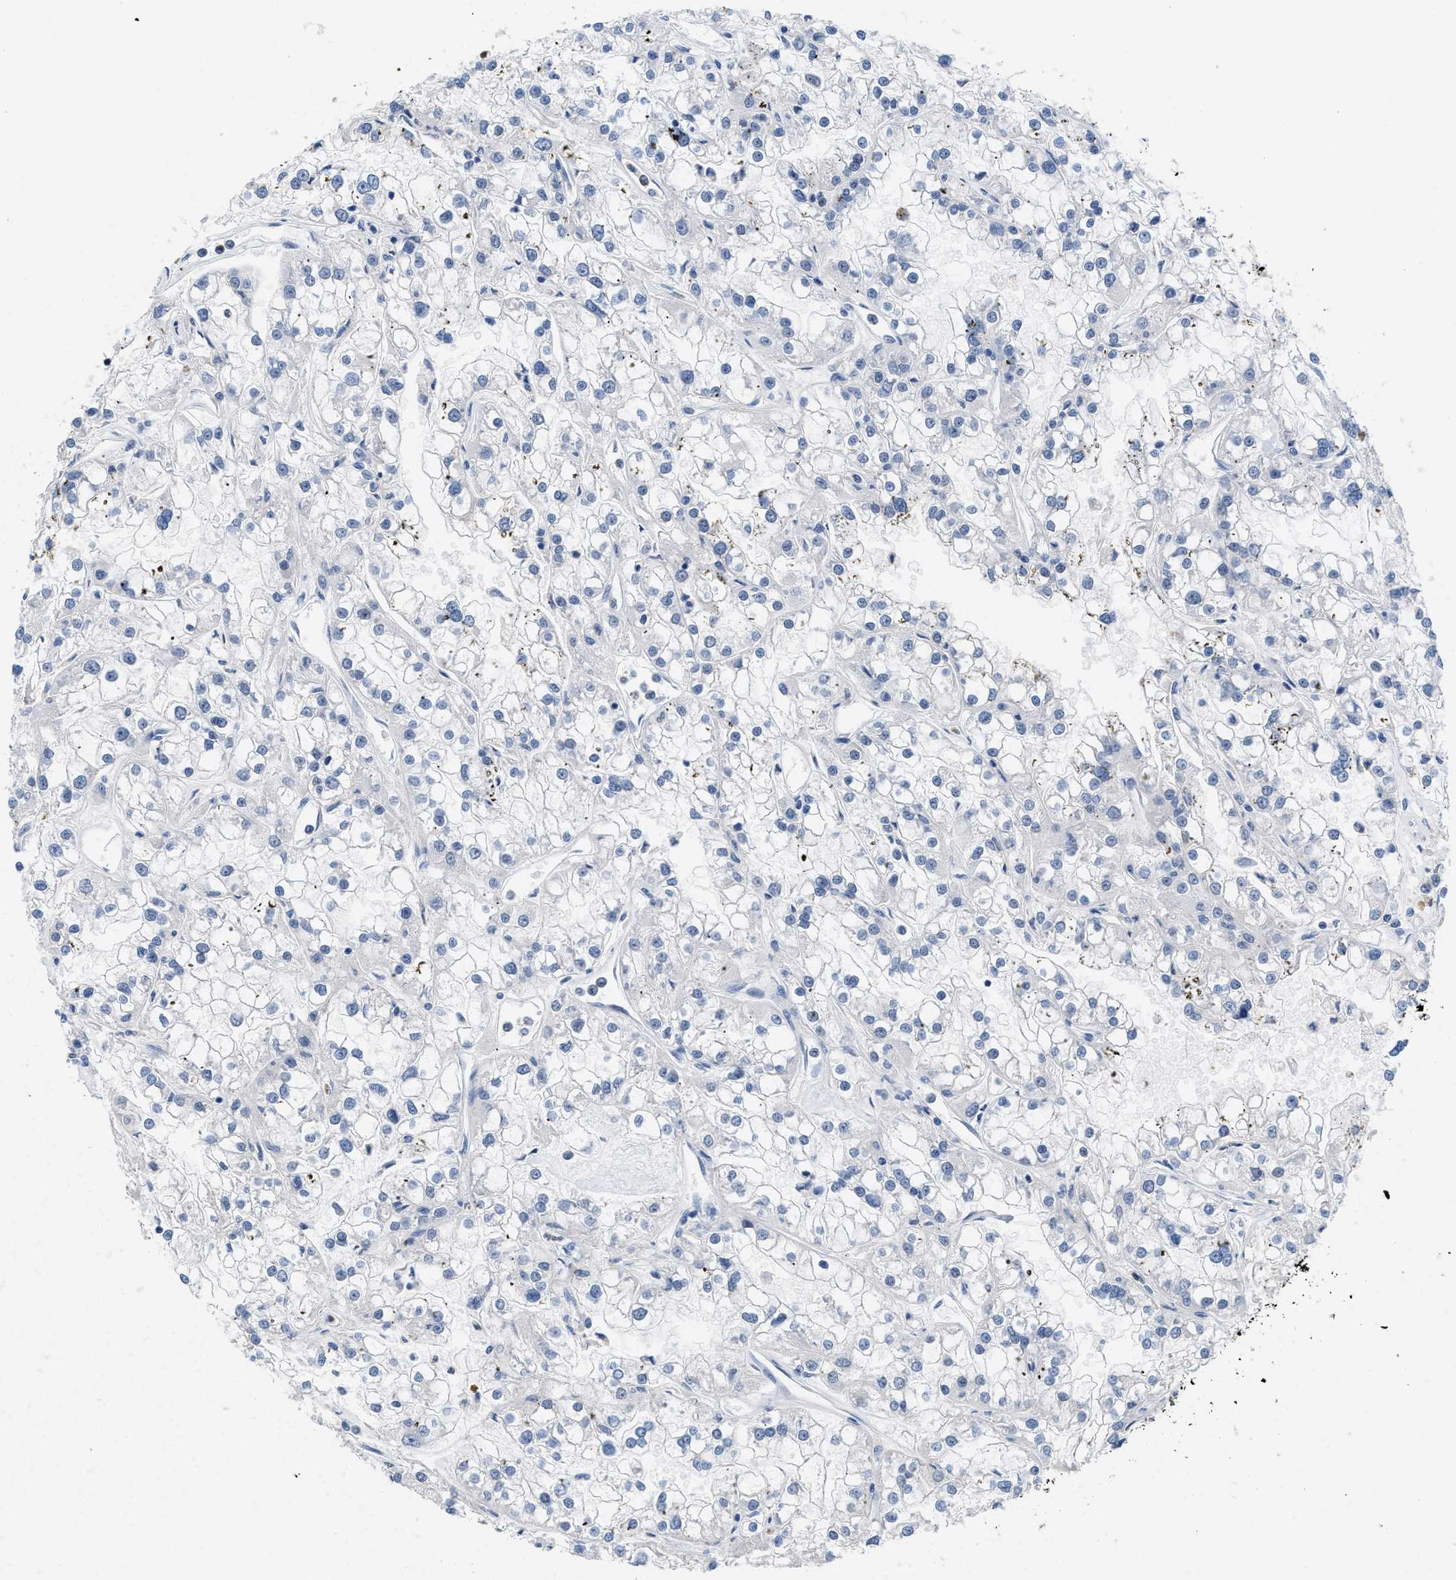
{"staining": {"intensity": "negative", "quantity": "none", "location": "none"}, "tissue": "renal cancer", "cell_type": "Tumor cells", "image_type": "cancer", "snomed": [{"axis": "morphology", "description": "Adenocarcinoma, NOS"}, {"axis": "topography", "description": "Kidney"}], "caption": "Immunohistochemistry micrograph of neoplastic tissue: human adenocarcinoma (renal) stained with DAB displays no significant protein expression in tumor cells. The staining is performed using DAB brown chromogen with nuclei counter-stained in using hematoxylin.", "gene": "NFIX", "patient": {"sex": "female", "age": 52}}